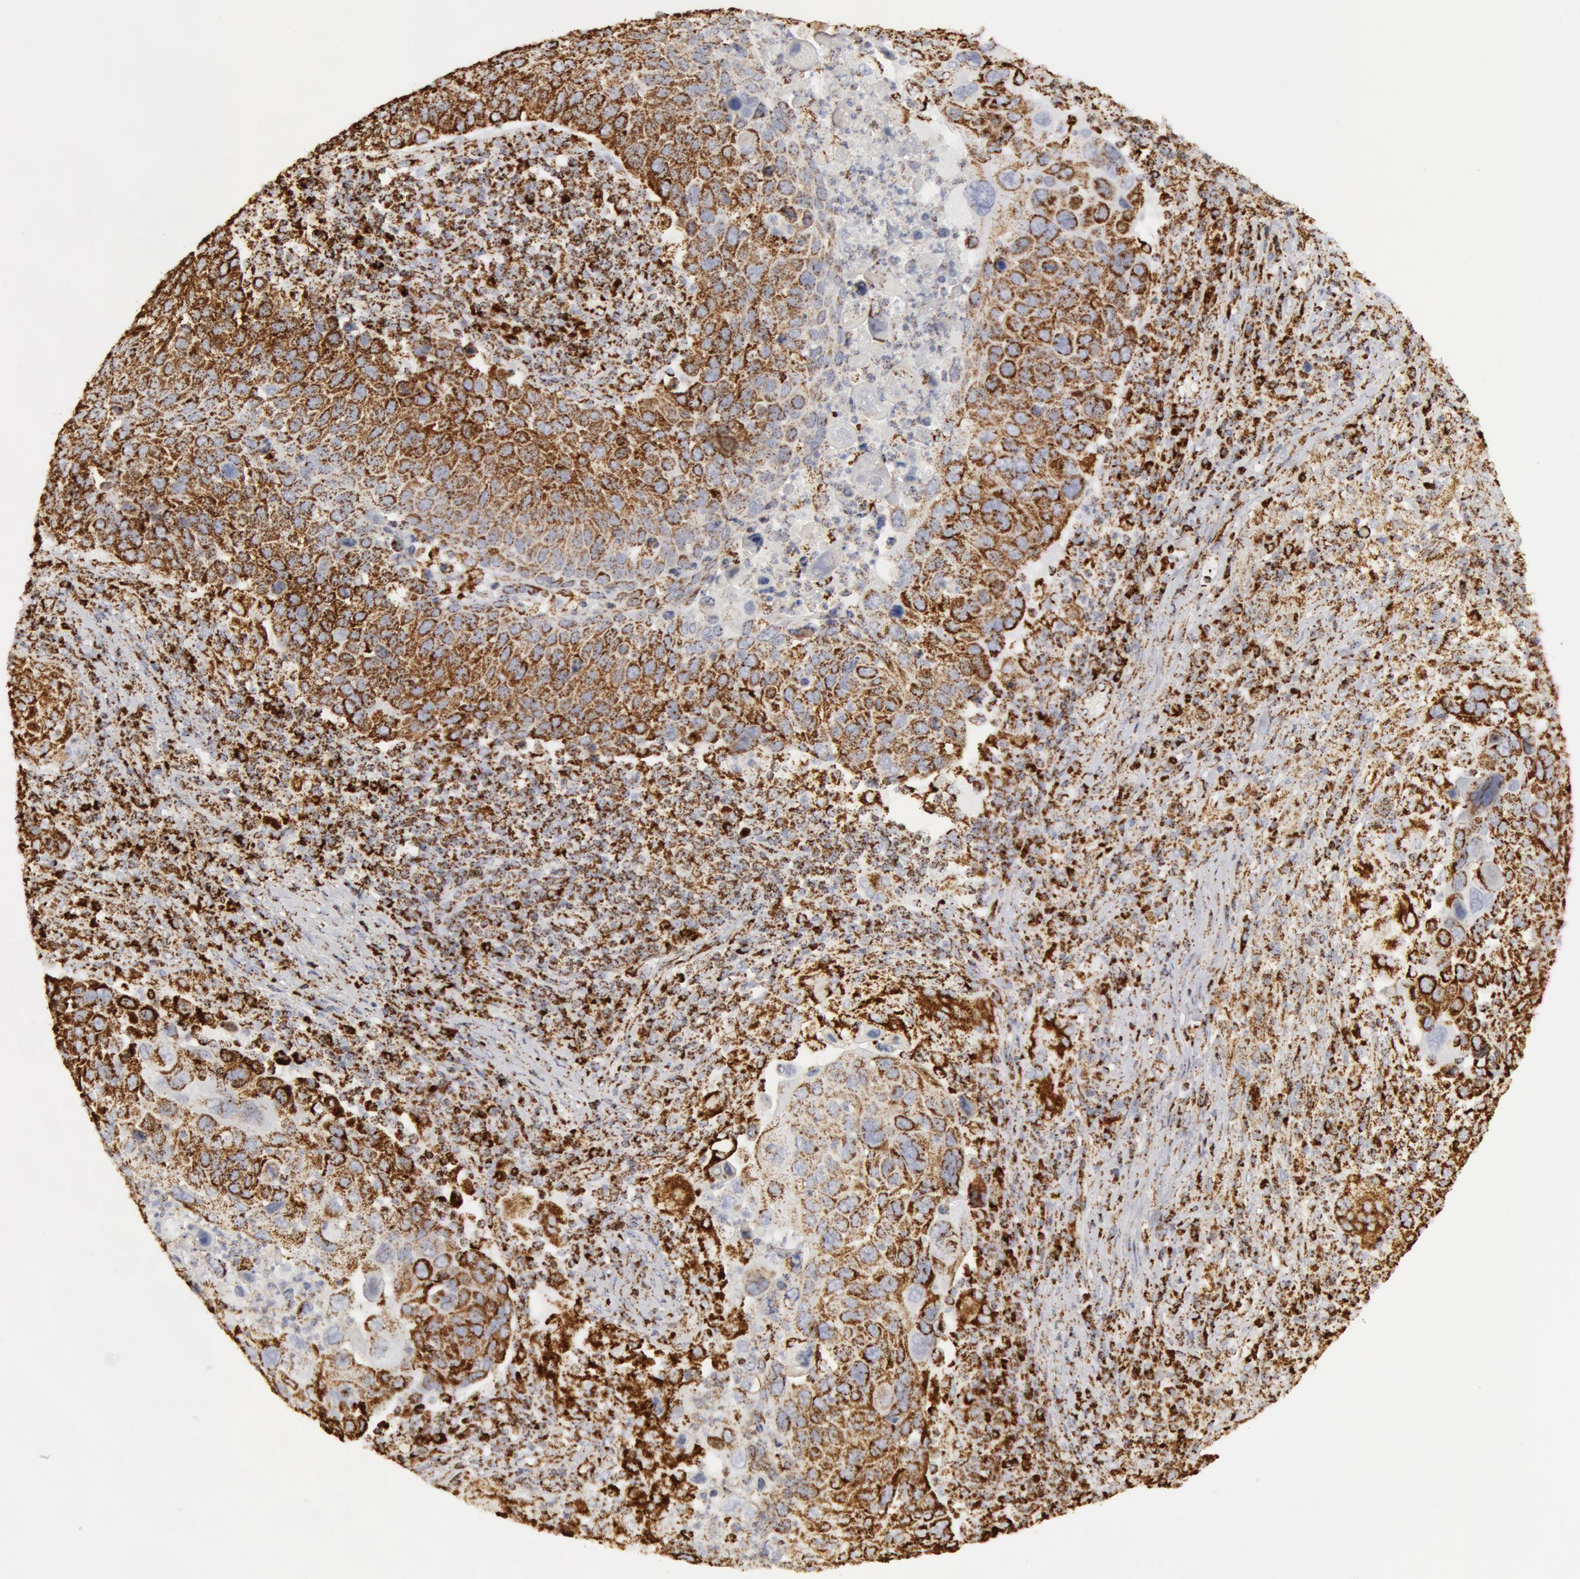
{"staining": {"intensity": "moderate", "quantity": ">75%", "location": "cytoplasmic/membranous"}, "tissue": "lung cancer", "cell_type": "Tumor cells", "image_type": "cancer", "snomed": [{"axis": "morphology", "description": "Squamous cell carcinoma, NOS"}, {"axis": "topography", "description": "Lung"}], "caption": "Protein staining of lung squamous cell carcinoma tissue shows moderate cytoplasmic/membranous expression in about >75% of tumor cells.", "gene": "ATP5F1B", "patient": {"sex": "male", "age": 68}}